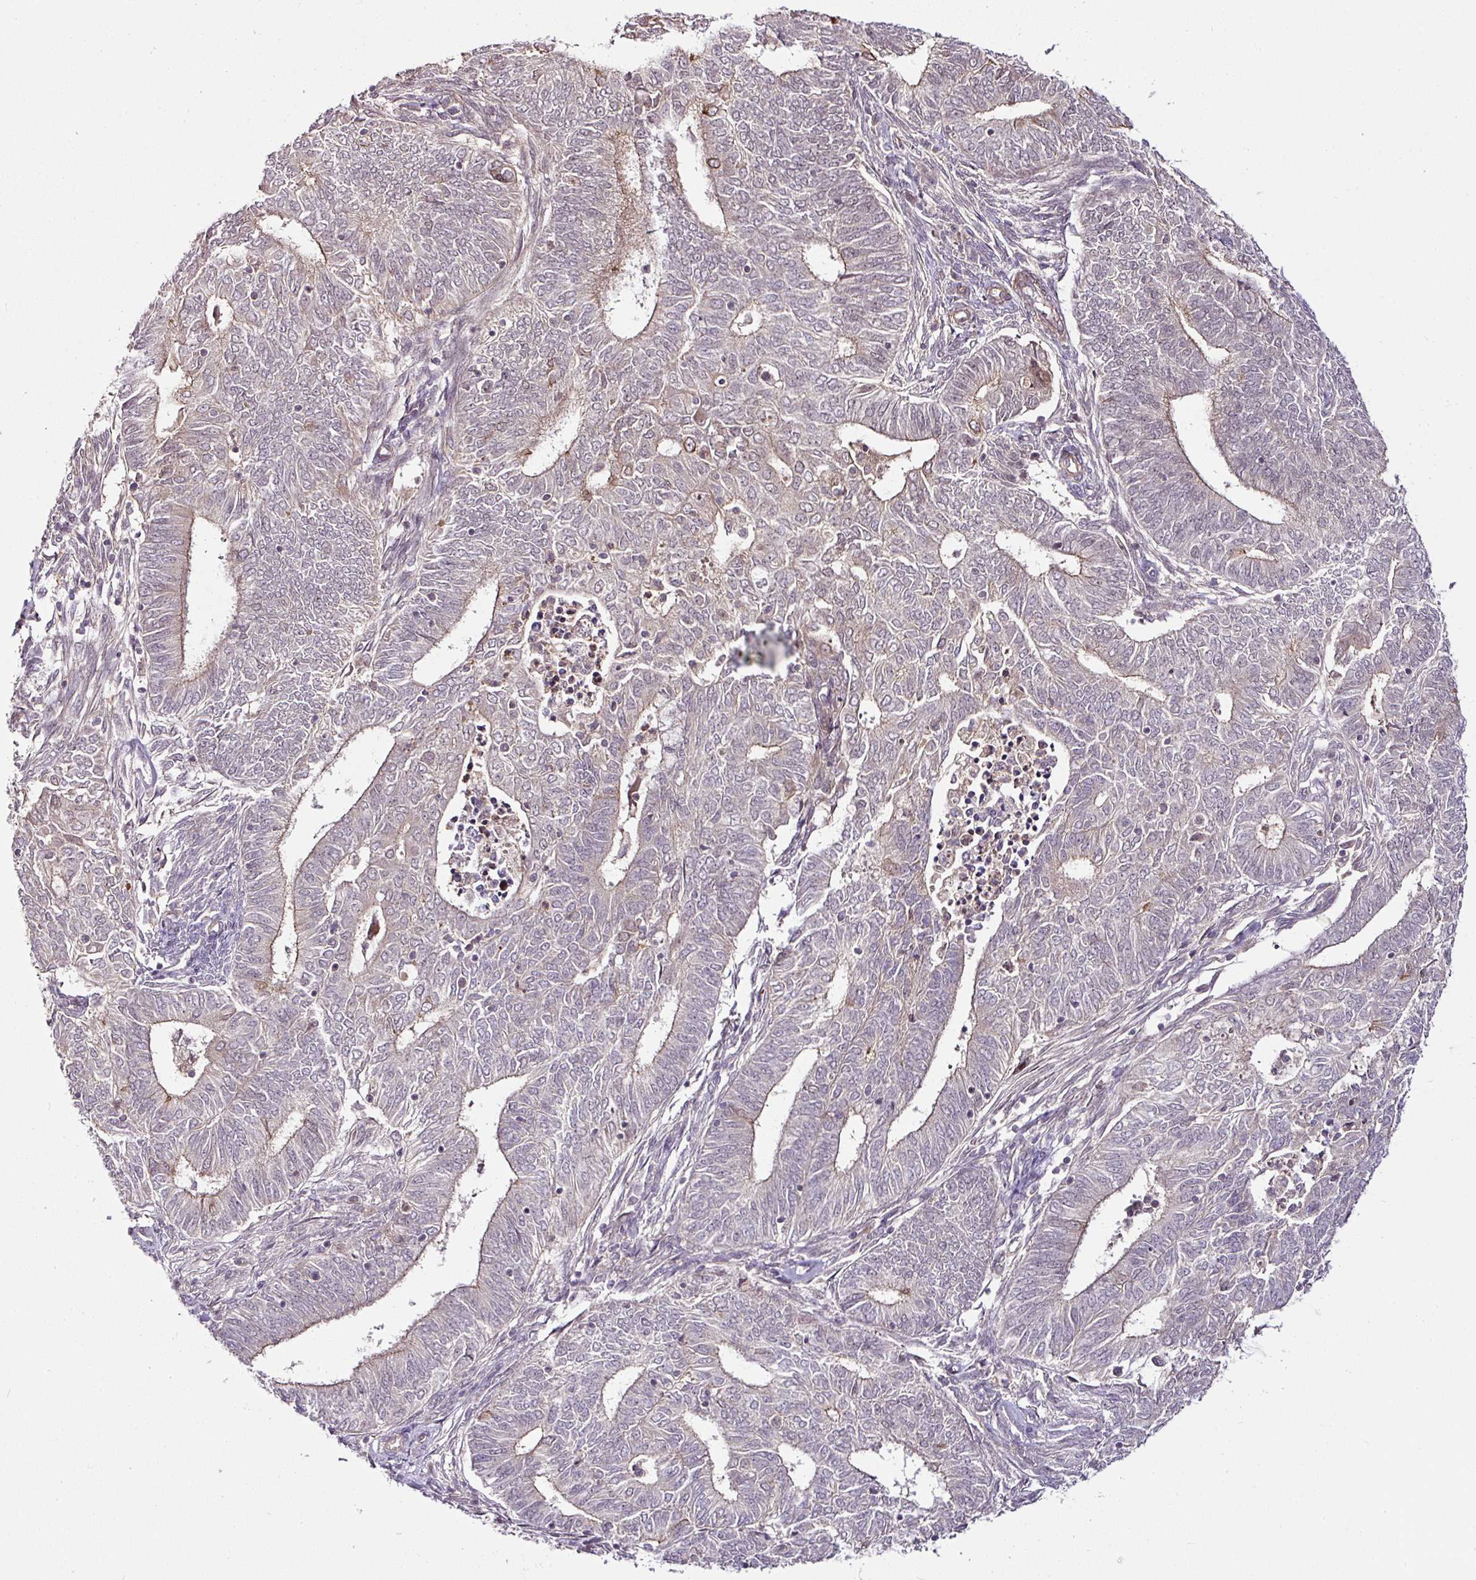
{"staining": {"intensity": "moderate", "quantity": "<25%", "location": "cytoplasmic/membranous"}, "tissue": "endometrial cancer", "cell_type": "Tumor cells", "image_type": "cancer", "snomed": [{"axis": "morphology", "description": "Adenocarcinoma, NOS"}, {"axis": "topography", "description": "Endometrium"}], "caption": "There is low levels of moderate cytoplasmic/membranous positivity in tumor cells of endometrial cancer (adenocarcinoma), as demonstrated by immunohistochemical staining (brown color).", "gene": "DCAF13", "patient": {"sex": "female", "age": 62}}